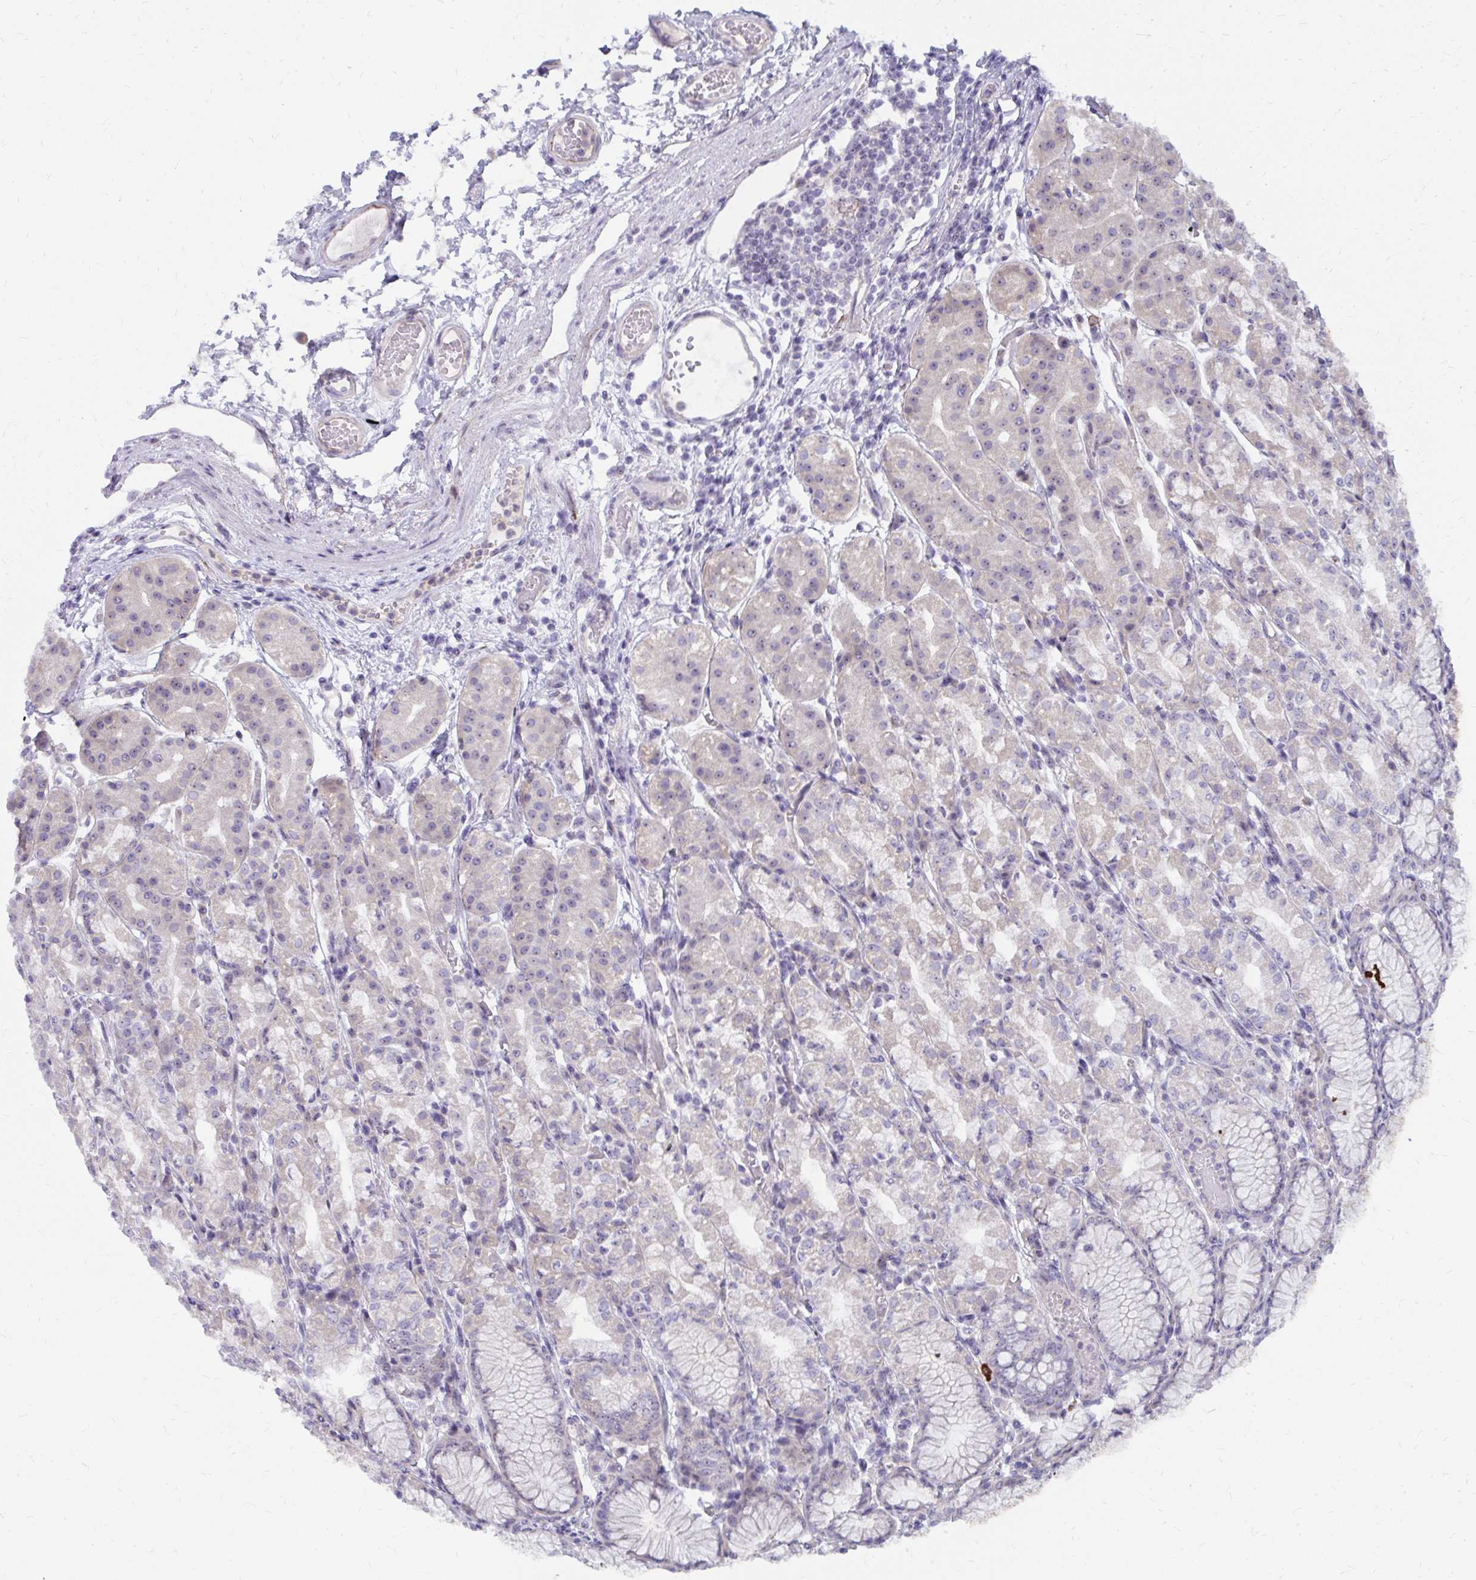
{"staining": {"intensity": "weak", "quantity": "<25%", "location": "nuclear"}, "tissue": "stomach", "cell_type": "Glandular cells", "image_type": "normal", "snomed": [{"axis": "morphology", "description": "Normal tissue, NOS"}, {"axis": "topography", "description": "Stomach"}], "caption": "An IHC photomicrograph of unremarkable stomach is shown. There is no staining in glandular cells of stomach.", "gene": "MUS81", "patient": {"sex": "female", "age": 57}}